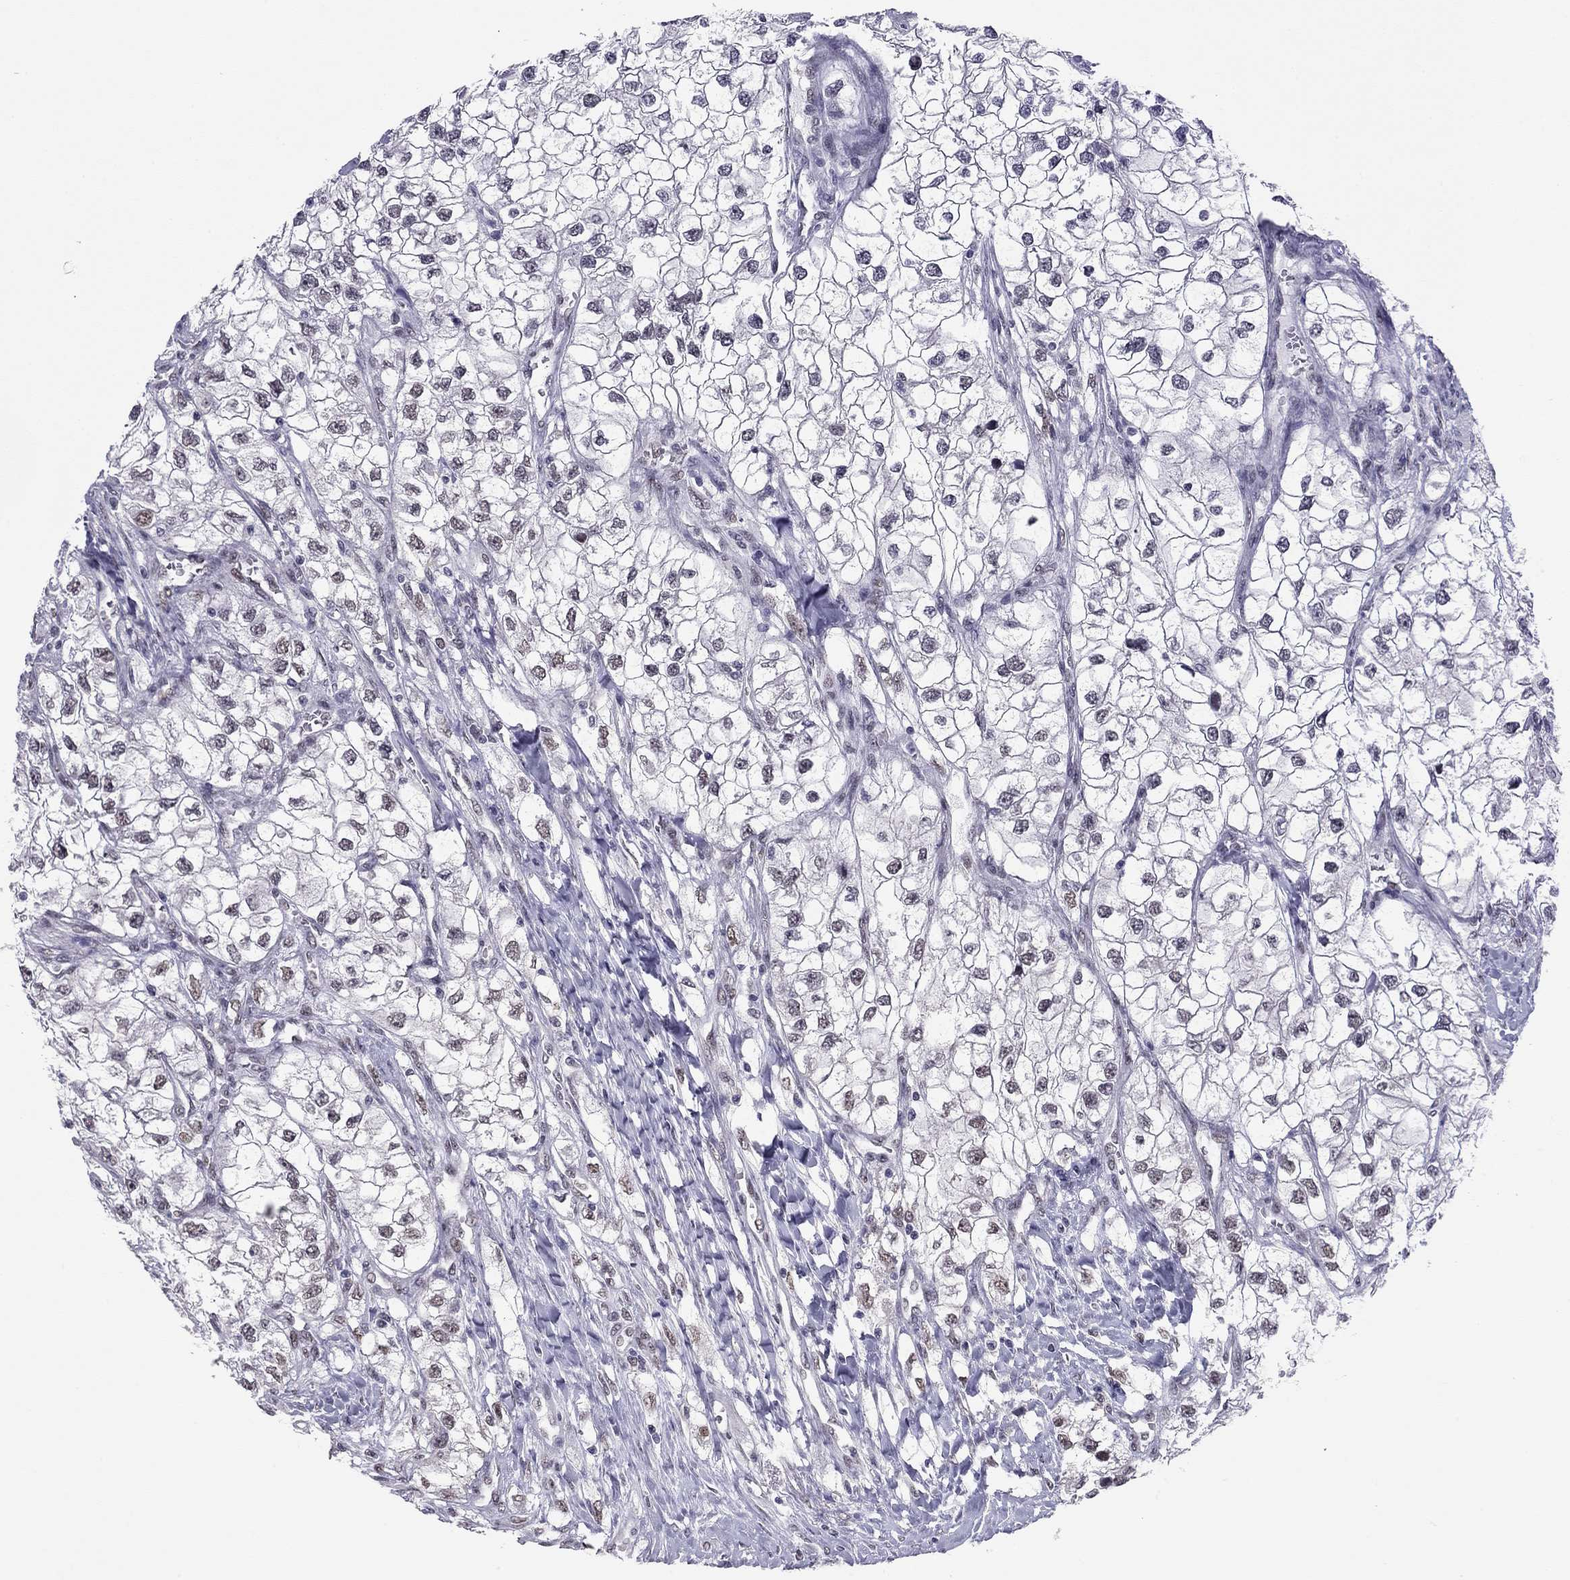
{"staining": {"intensity": "weak", "quantity": "25%-75%", "location": "nuclear"}, "tissue": "renal cancer", "cell_type": "Tumor cells", "image_type": "cancer", "snomed": [{"axis": "morphology", "description": "Adenocarcinoma, NOS"}, {"axis": "topography", "description": "Kidney"}], "caption": "Brown immunohistochemical staining in renal cancer (adenocarcinoma) displays weak nuclear expression in approximately 25%-75% of tumor cells.", "gene": "DOT1L", "patient": {"sex": "male", "age": 59}}